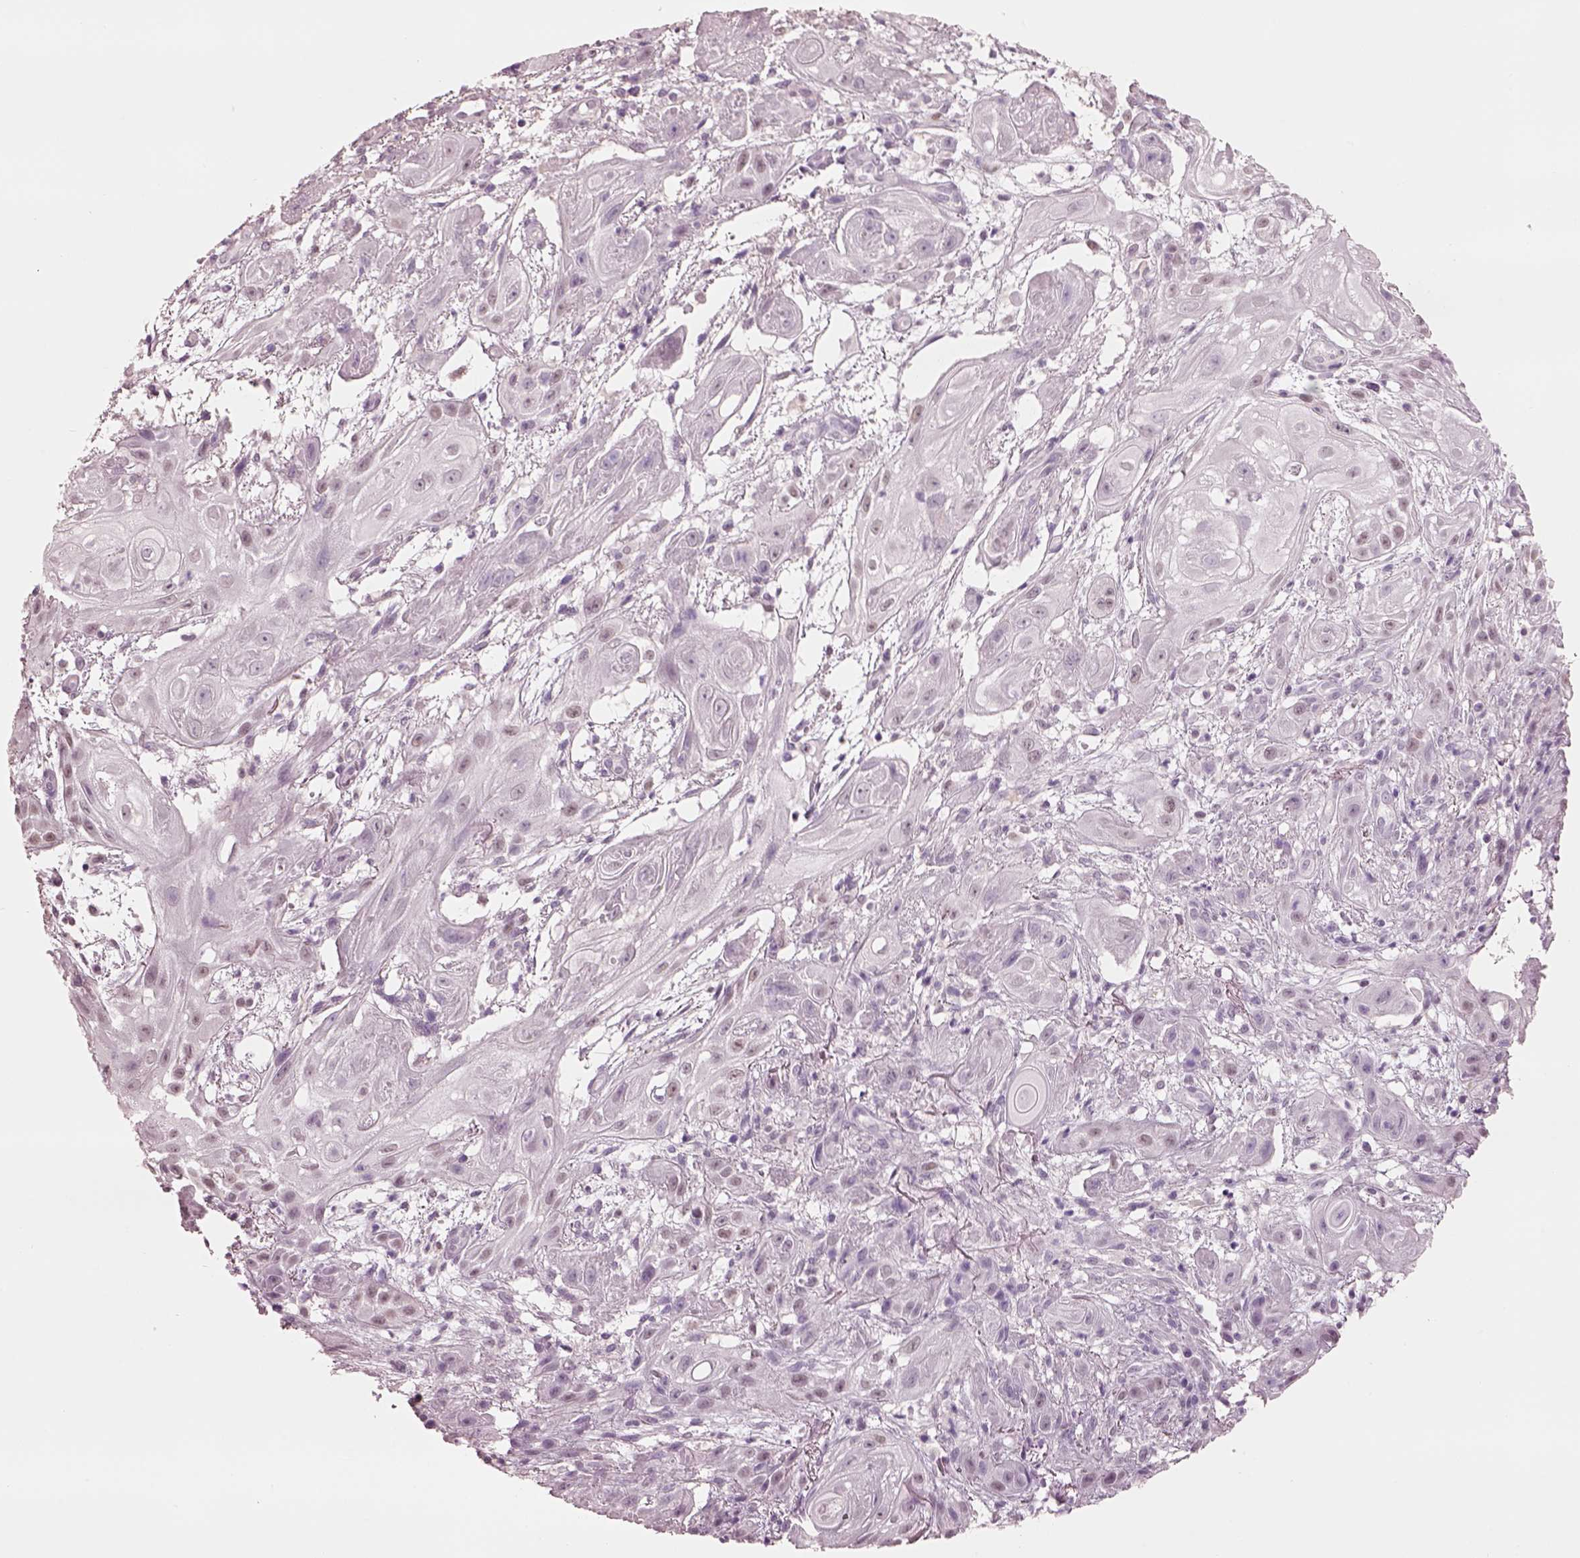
{"staining": {"intensity": "weak", "quantity": "25%-75%", "location": "nuclear"}, "tissue": "skin cancer", "cell_type": "Tumor cells", "image_type": "cancer", "snomed": [{"axis": "morphology", "description": "Squamous cell carcinoma, NOS"}, {"axis": "topography", "description": "Skin"}], "caption": "Tumor cells exhibit low levels of weak nuclear staining in approximately 25%-75% of cells in skin cancer. (brown staining indicates protein expression, while blue staining denotes nuclei).", "gene": "ELSPBP1", "patient": {"sex": "male", "age": 62}}